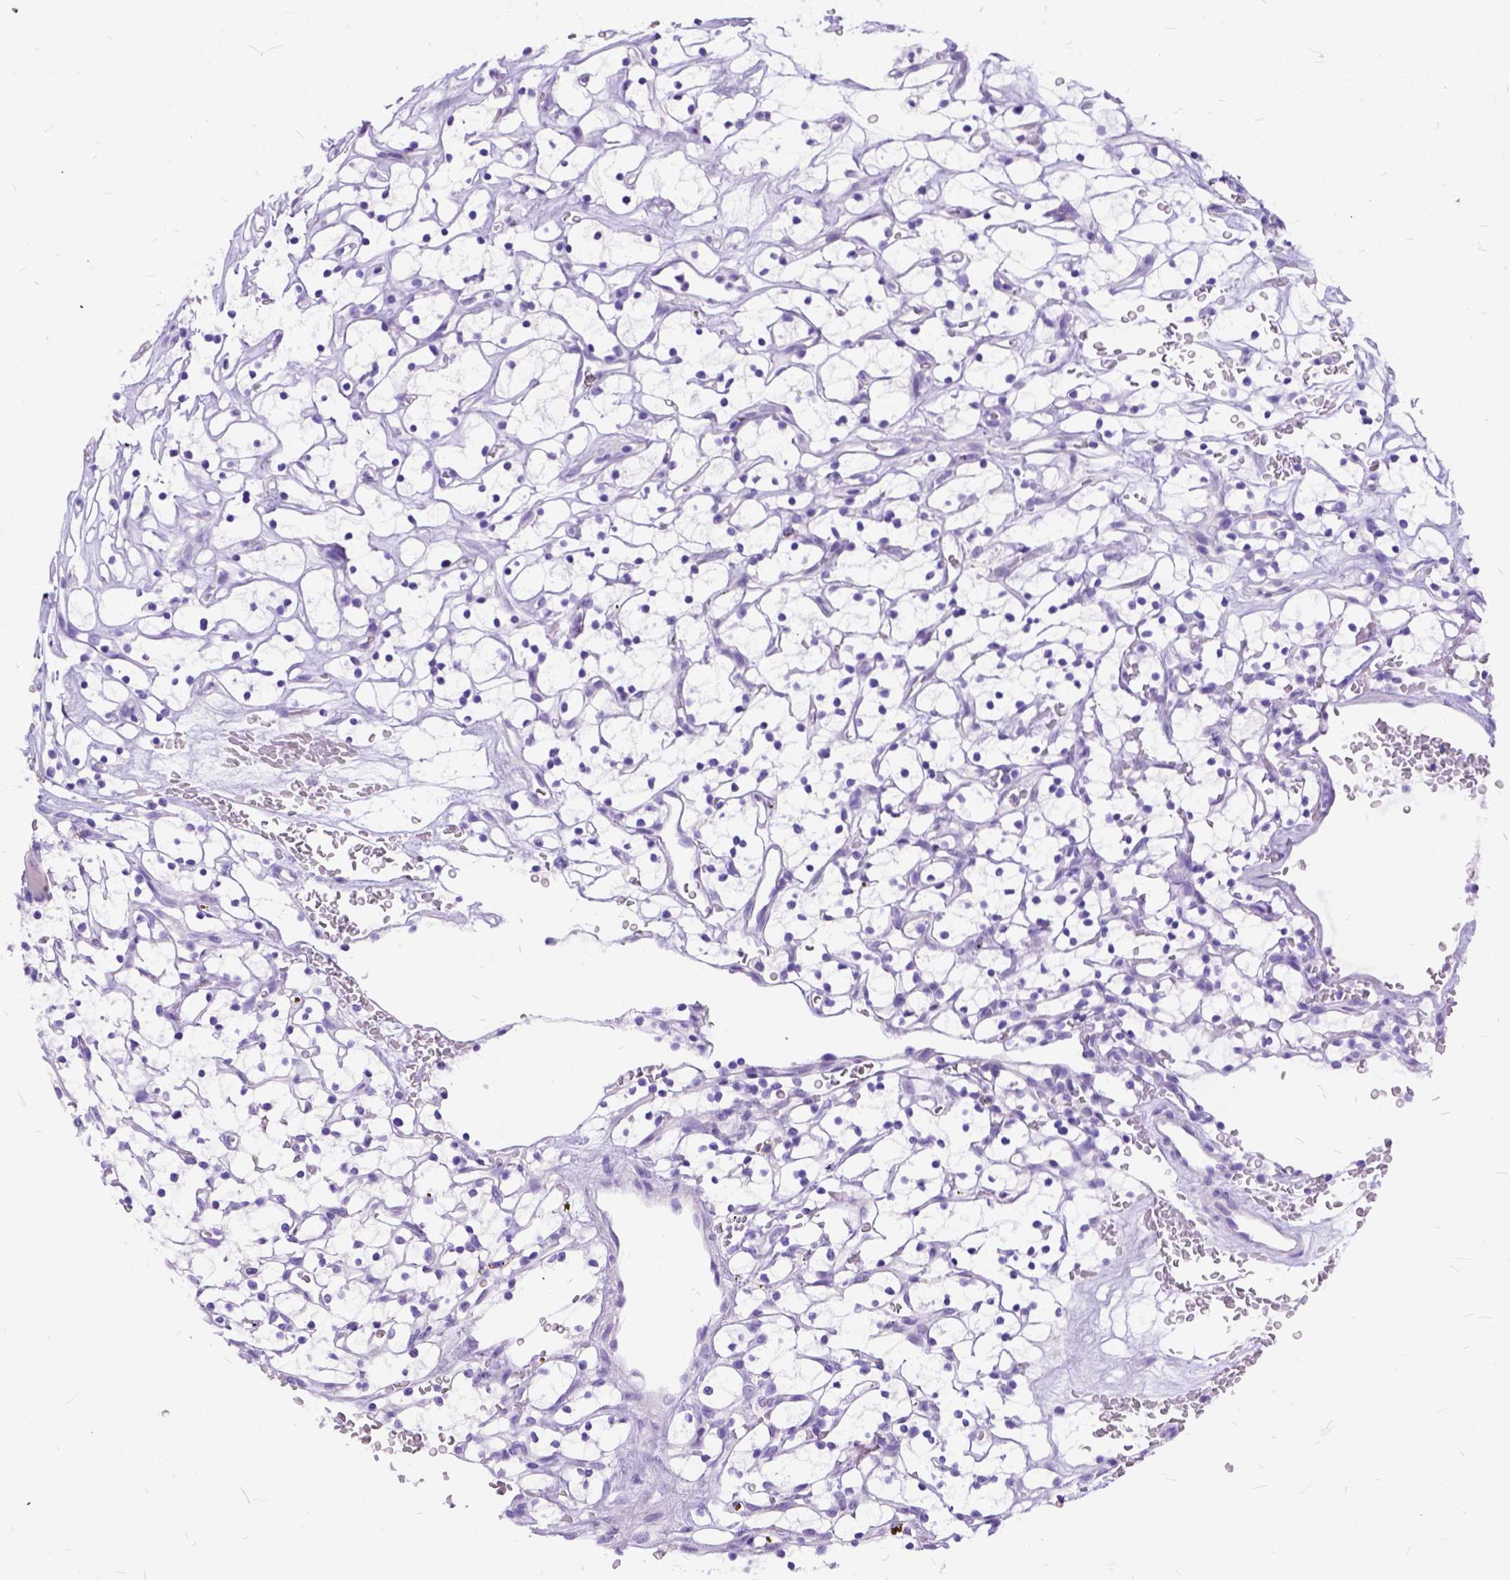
{"staining": {"intensity": "negative", "quantity": "none", "location": "none"}, "tissue": "renal cancer", "cell_type": "Tumor cells", "image_type": "cancer", "snomed": [{"axis": "morphology", "description": "Adenocarcinoma, NOS"}, {"axis": "topography", "description": "Kidney"}], "caption": "An IHC image of renal adenocarcinoma is shown. There is no staining in tumor cells of renal adenocarcinoma. (DAB immunohistochemistry with hematoxylin counter stain).", "gene": "C1QTNF3", "patient": {"sex": "female", "age": 64}}